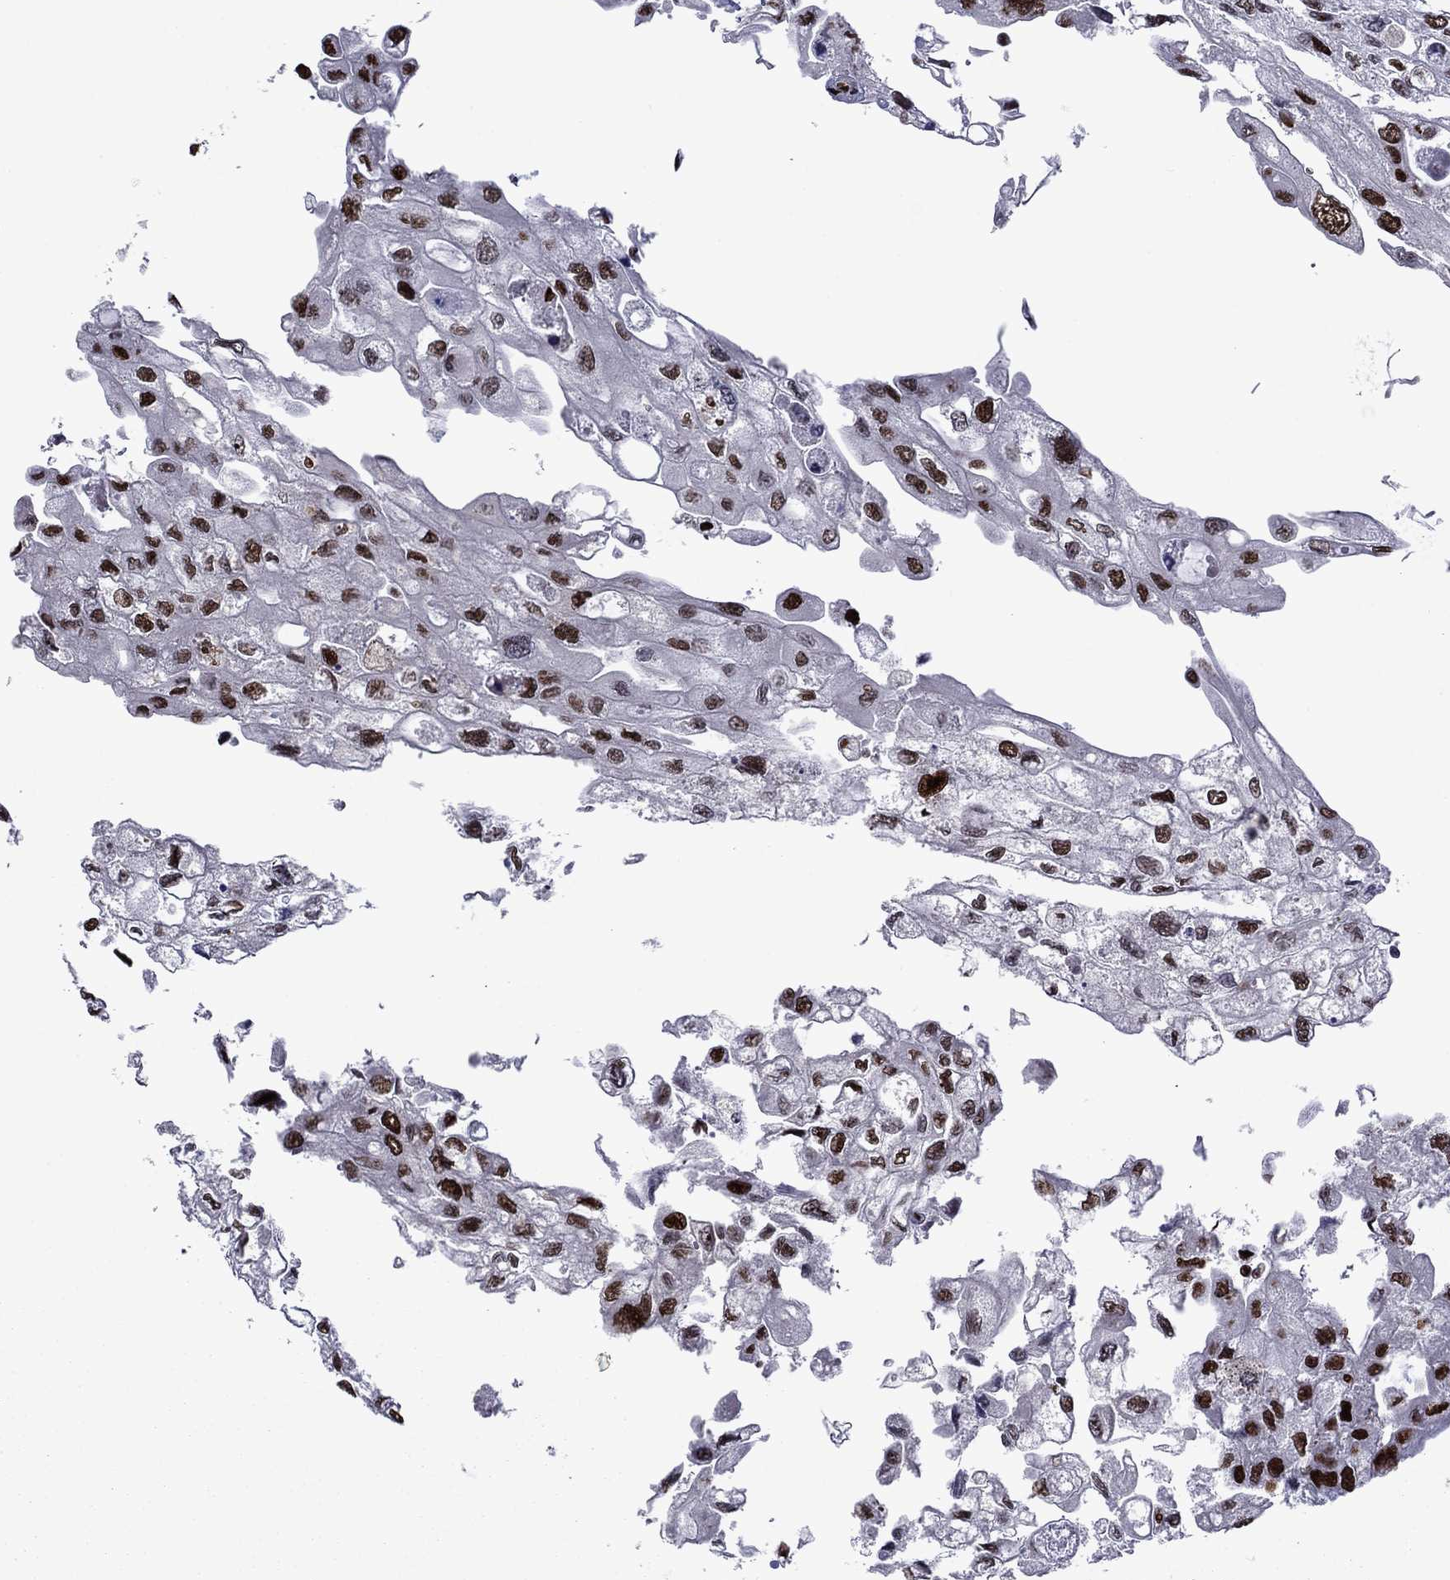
{"staining": {"intensity": "strong", "quantity": ">75%", "location": "nuclear"}, "tissue": "urothelial cancer", "cell_type": "Tumor cells", "image_type": "cancer", "snomed": [{"axis": "morphology", "description": "Urothelial carcinoma, High grade"}, {"axis": "topography", "description": "Urinary bladder"}], "caption": "Immunohistochemical staining of human high-grade urothelial carcinoma reveals high levels of strong nuclear expression in approximately >75% of tumor cells. The staining was performed using DAB to visualize the protein expression in brown, while the nuclei were stained in blue with hematoxylin (Magnification: 20x).", "gene": "LIMK1", "patient": {"sex": "male", "age": 59}}